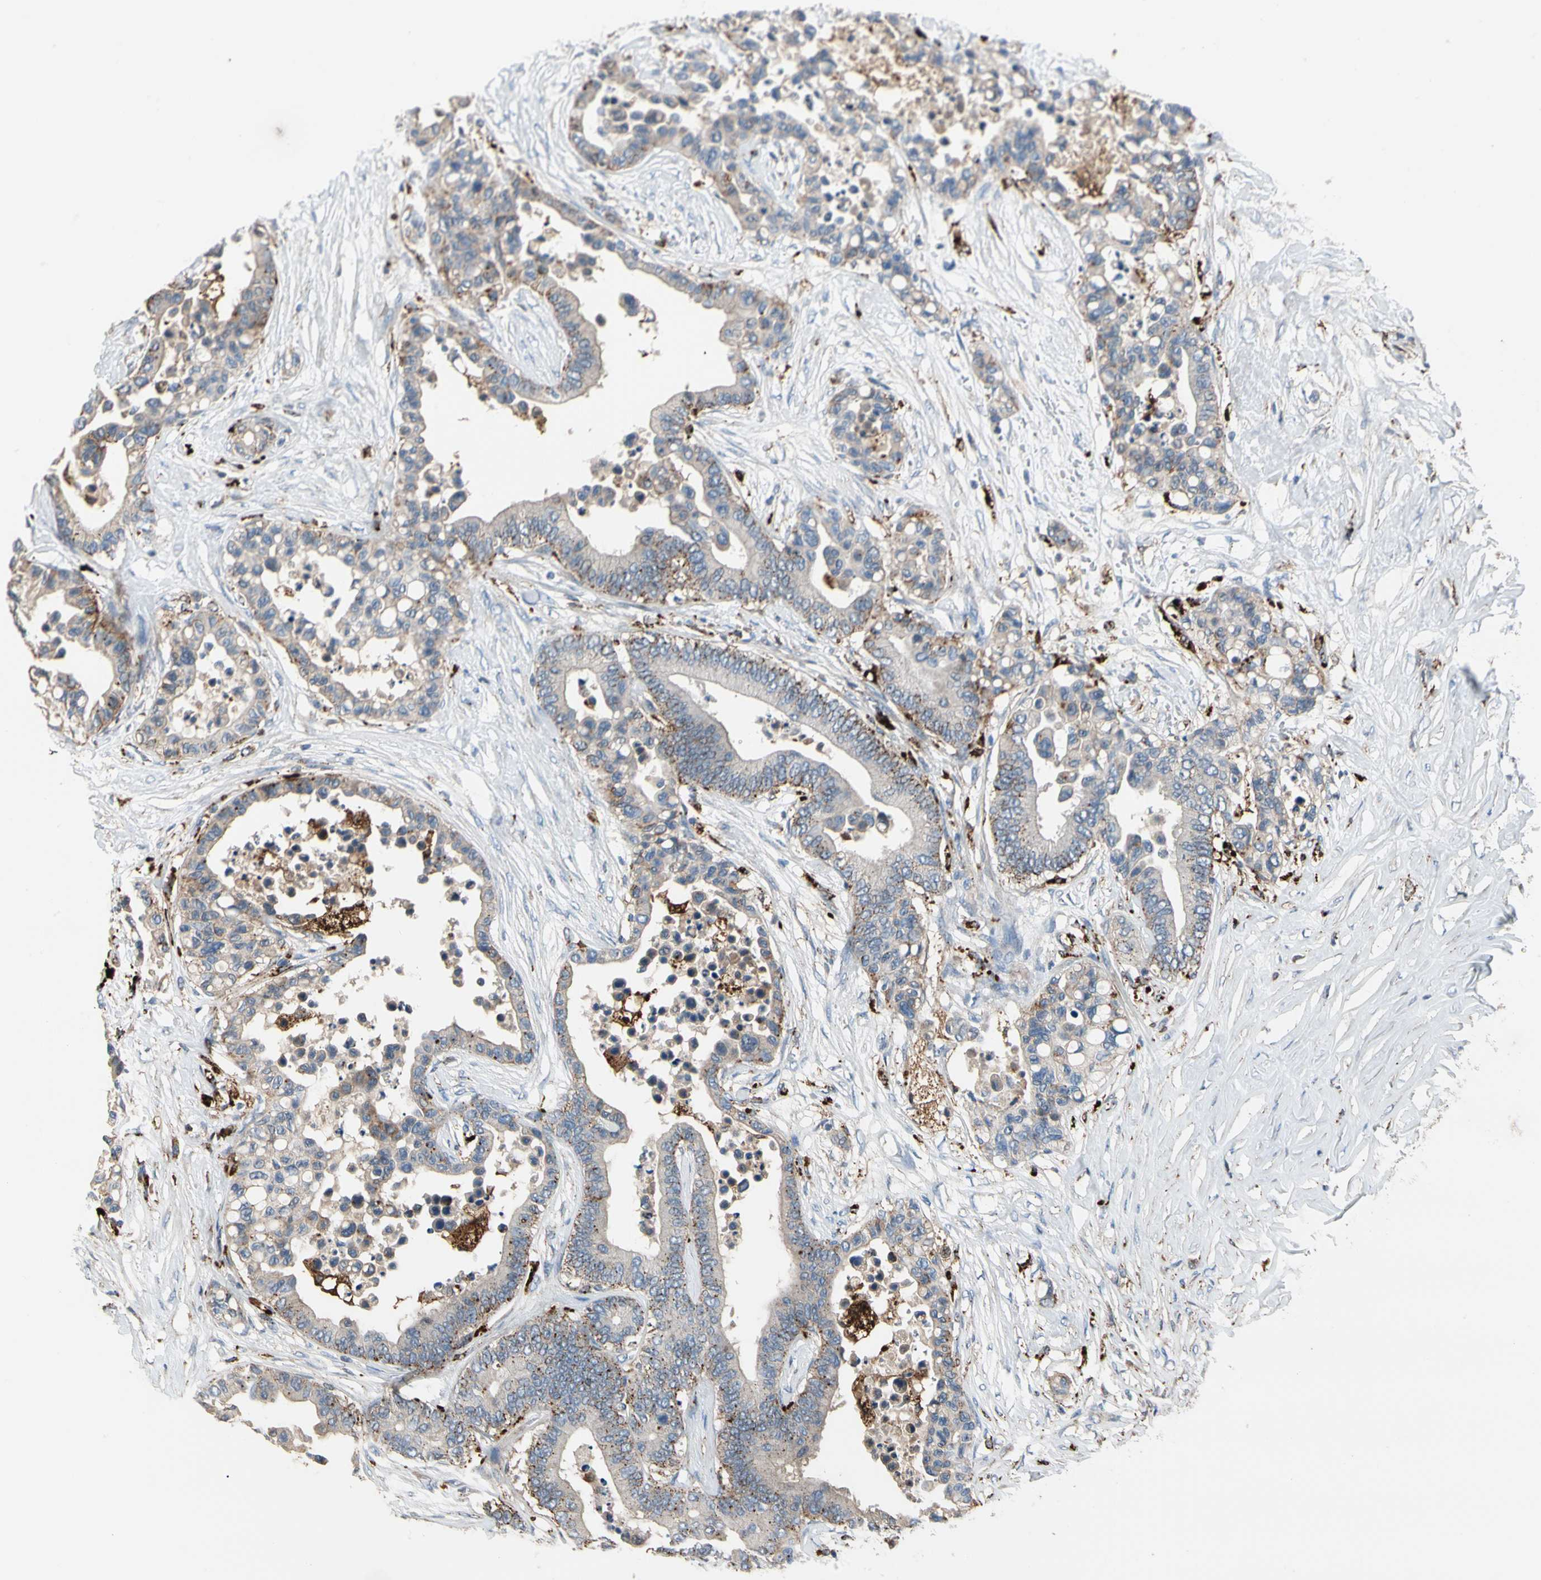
{"staining": {"intensity": "strong", "quantity": "<25%", "location": "cytoplasmic/membranous"}, "tissue": "colorectal cancer", "cell_type": "Tumor cells", "image_type": "cancer", "snomed": [{"axis": "morphology", "description": "Normal tissue, NOS"}, {"axis": "morphology", "description": "Adenocarcinoma, NOS"}, {"axis": "topography", "description": "Colon"}], "caption": "Colorectal adenocarcinoma was stained to show a protein in brown. There is medium levels of strong cytoplasmic/membranous expression in approximately <25% of tumor cells.", "gene": "GM2A", "patient": {"sex": "male", "age": 82}}